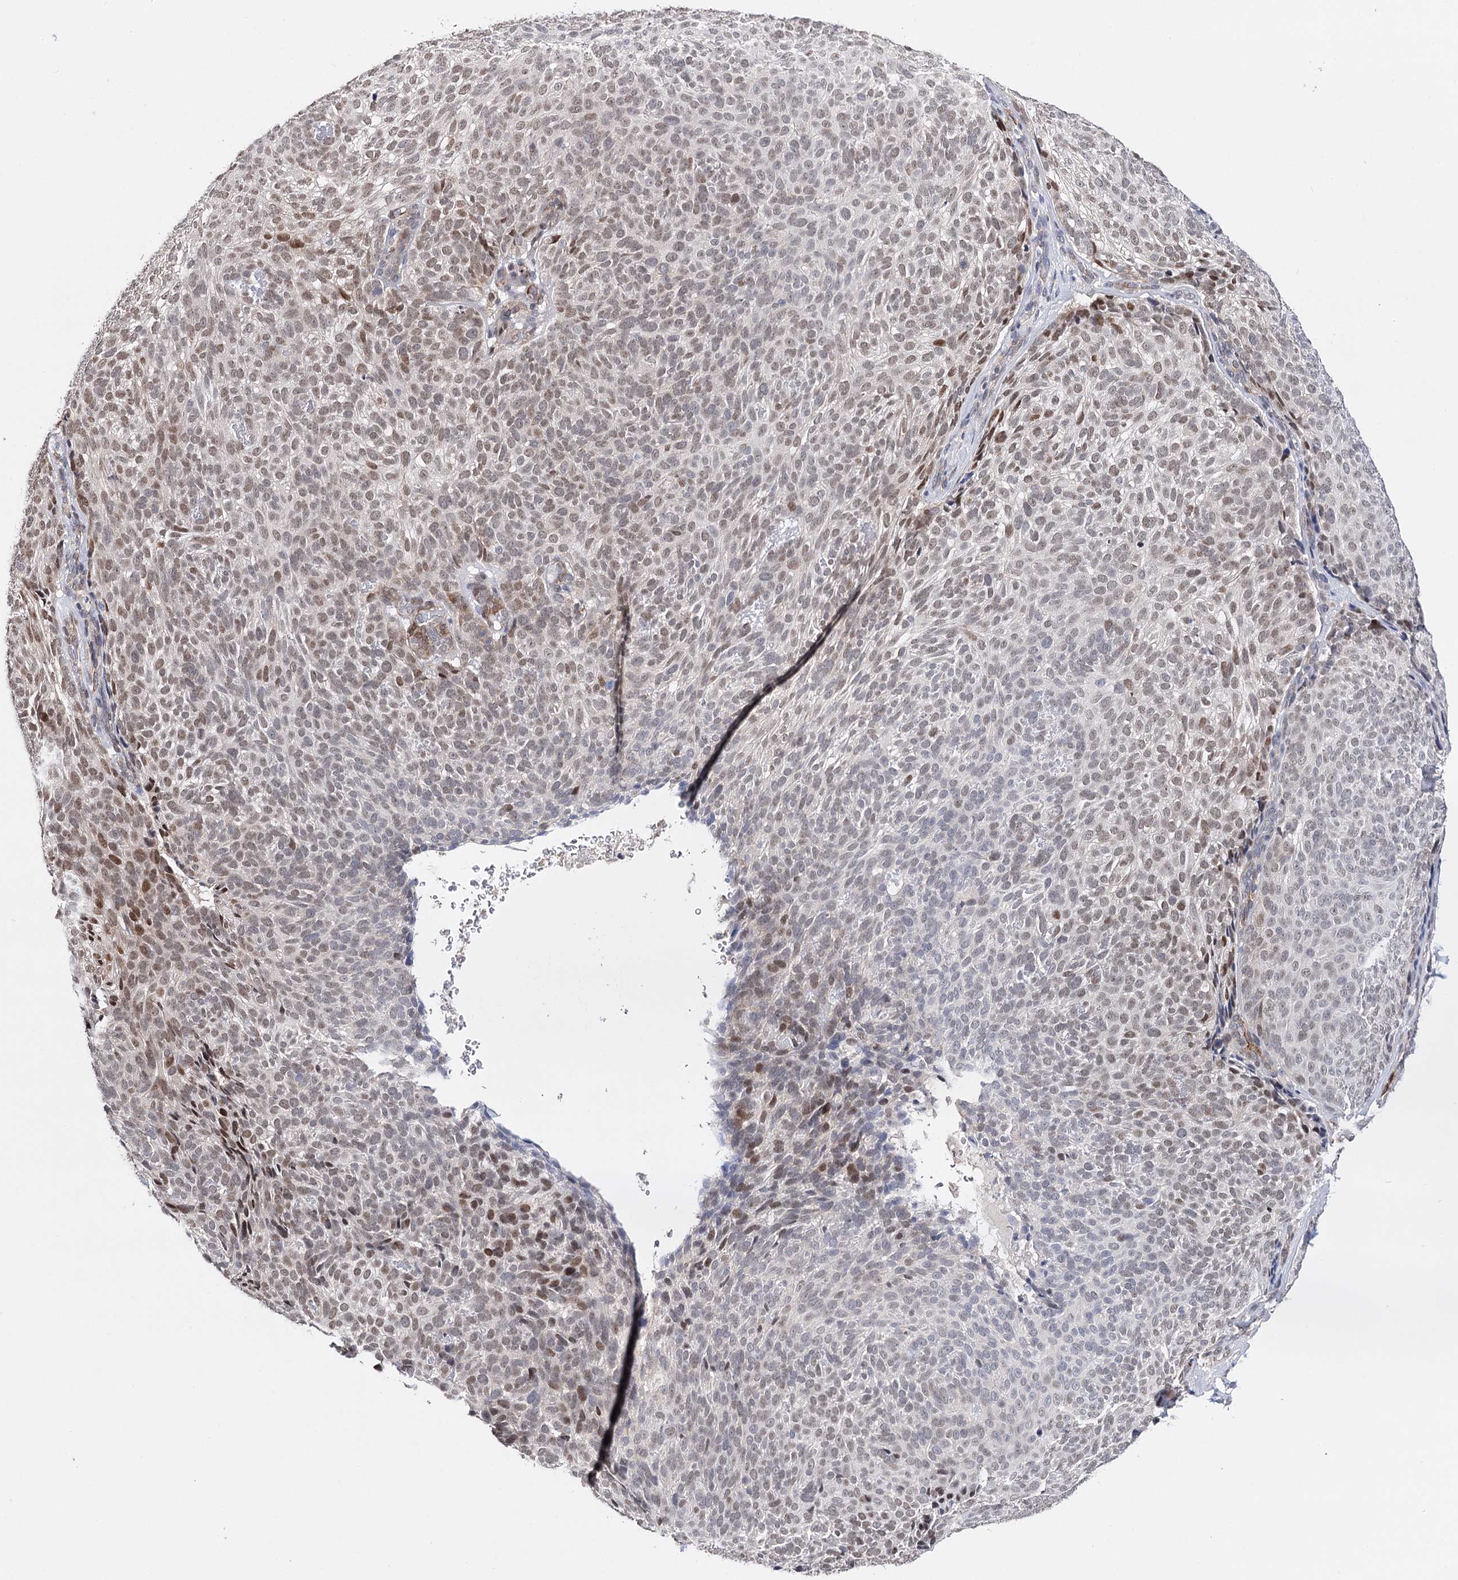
{"staining": {"intensity": "weak", "quantity": ">75%", "location": "nuclear"}, "tissue": "skin cancer", "cell_type": "Tumor cells", "image_type": "cancer", "snomed": [{"axis": "morphology", "description": "Basal cell carcinoma"}, {"axis": "topography", "description": "Skin"}], "caption": "Human basal cell carcinoma (skin) stained with a brown dye displays weak nuclear positive staining in about >75% of tumor cells.", "gene": "CFAP46", "patient": {"sex": "male", "age": 85}}